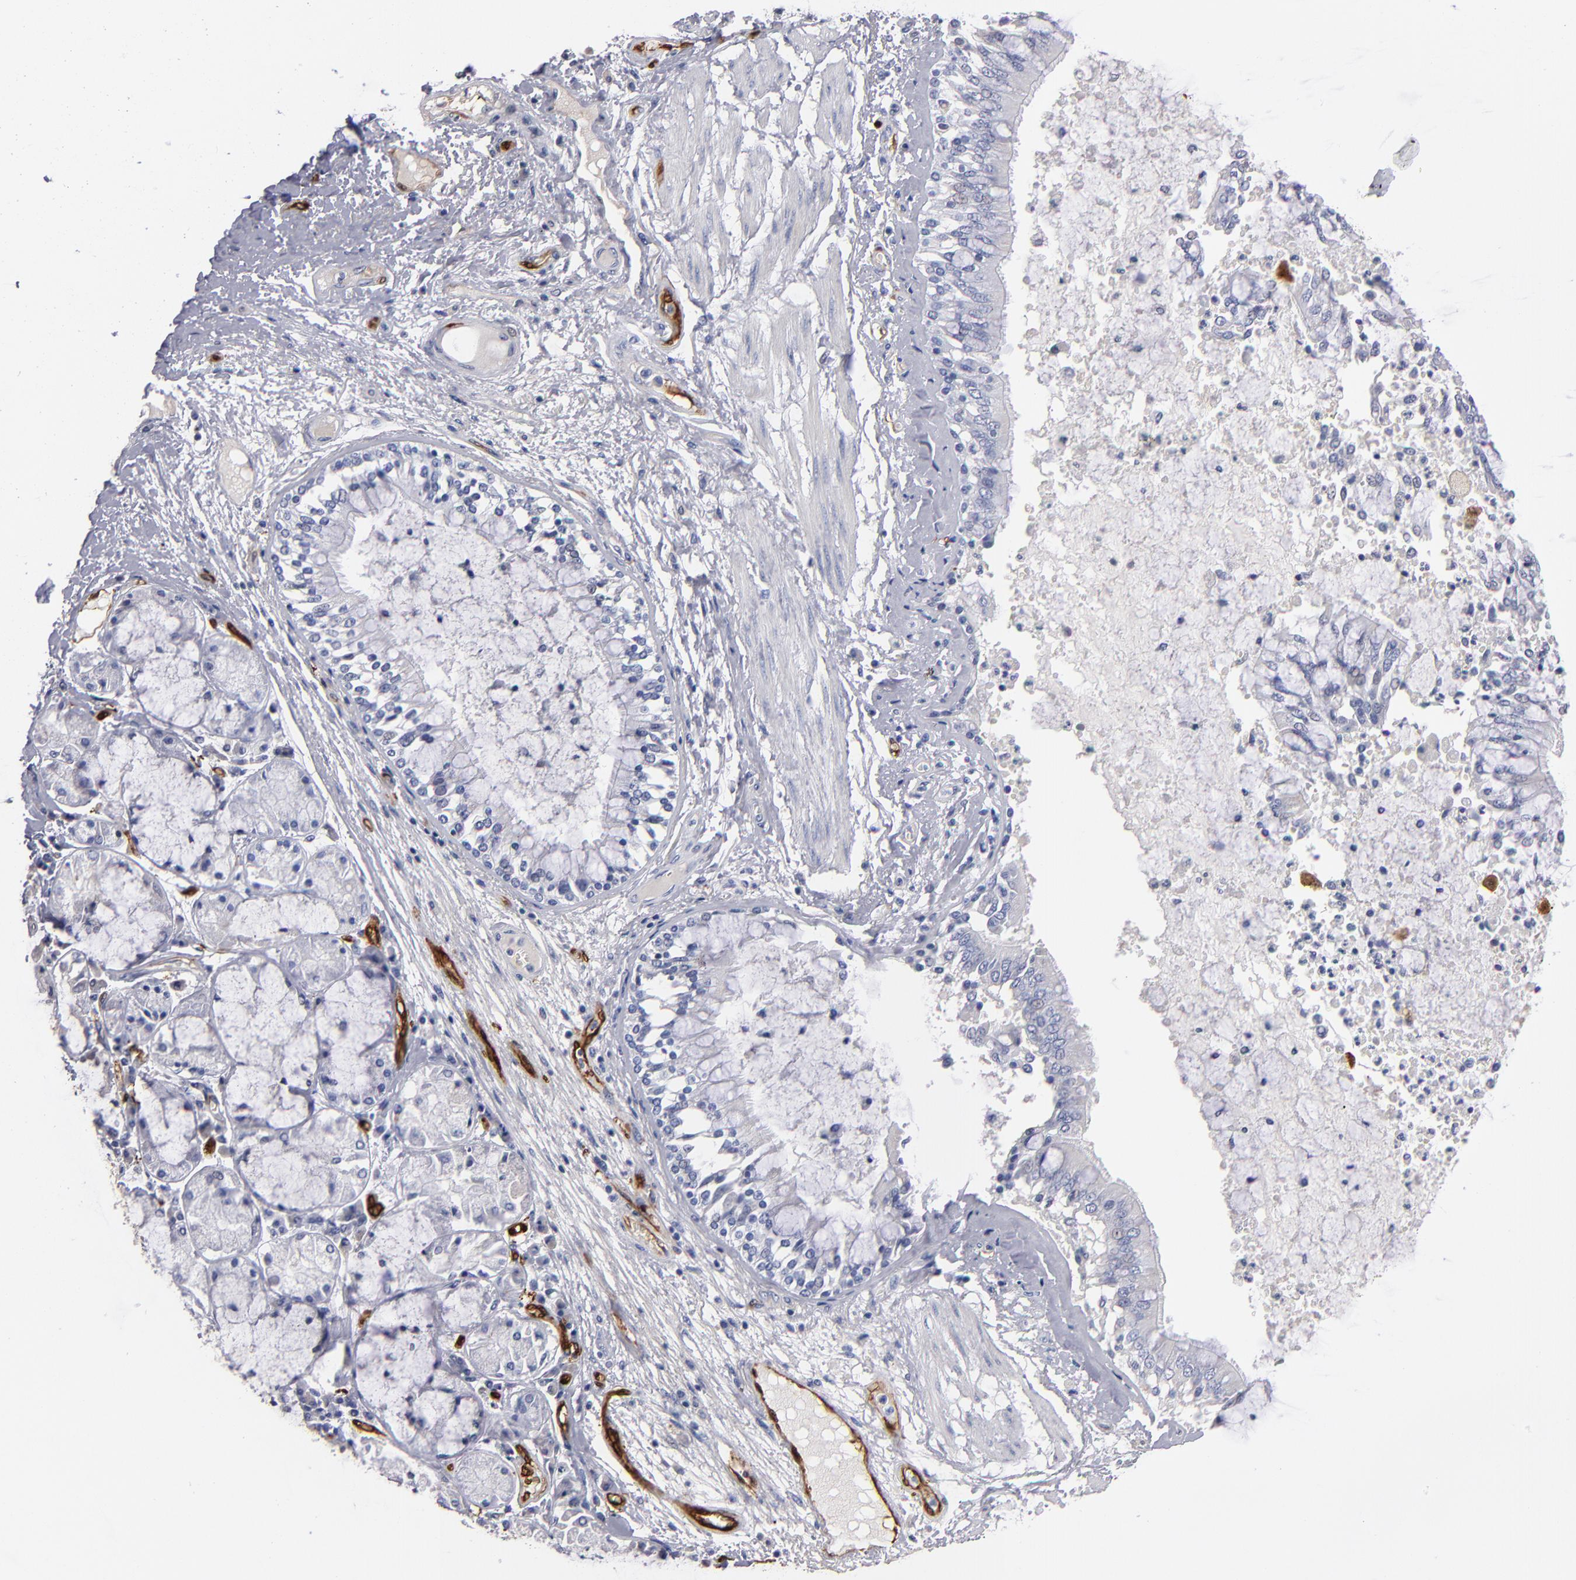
{"staining": {"intensity": "negative", "quantity": "none", "location": "none"}, "tissue": "bronchus", "cell_type": "Respiratory epithelial cells", "image_type": "normal", "snomed": [{"axis": "morphology", "description": "Normal tissue, NOS"}, {"axis": "topography", "description": "Cartilage tissue"}, {"axis": "topography", "description": "Bronchus"}, {"axis": "topography", "description": "Lung"}], "caption": "The photomicrograph displays no significant expression in respiratory epithelial cells of bronchus. The staining is performed using DAB (3,3'-diaminobenzidine) brown chromogen with nuclei counter-stained in using hematoxylin.", "gene": "FABP4", "patient": {"sex": "female", "age": 49}}